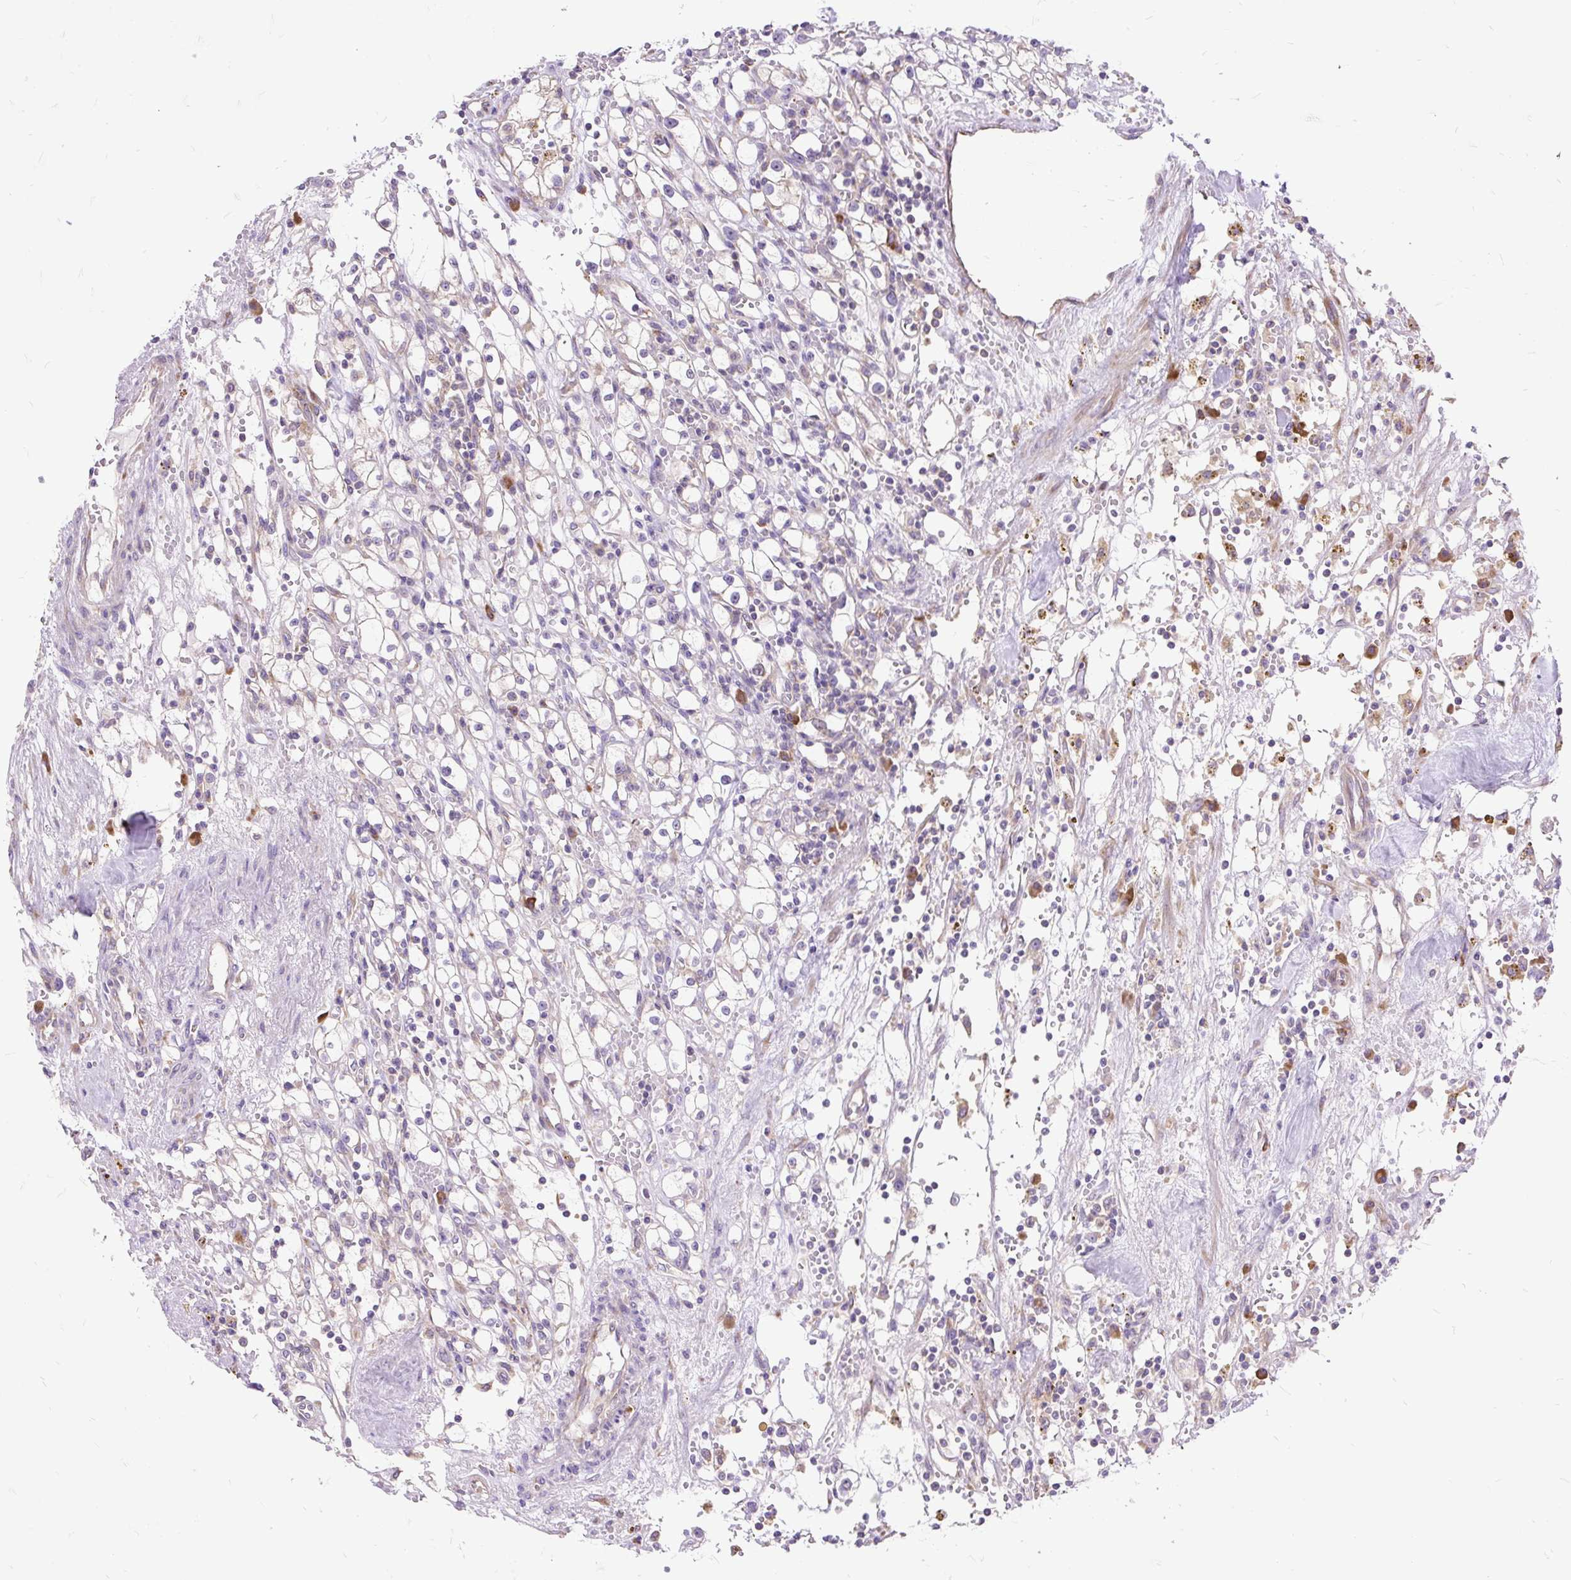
{"staining": {"intensity": "negative", "quantity": "none", "location": "none"}, "tissue": "renal cancer", "cell_type": "Tumor cells", "image_type": "cancer", "snomed": [{"axis": "morphology", "description": "Adenocarcinoma, NOS"}, {"axis": "topography", "description": "Kidney"}], "caption": "High power microscopy image of an immunohistochemistry histopathology image of adenocarcinoma (renal), revealing no significant staining in tumor cells.", "gene": "RPS5", "patient": {"sex": "male", "age": 56}}